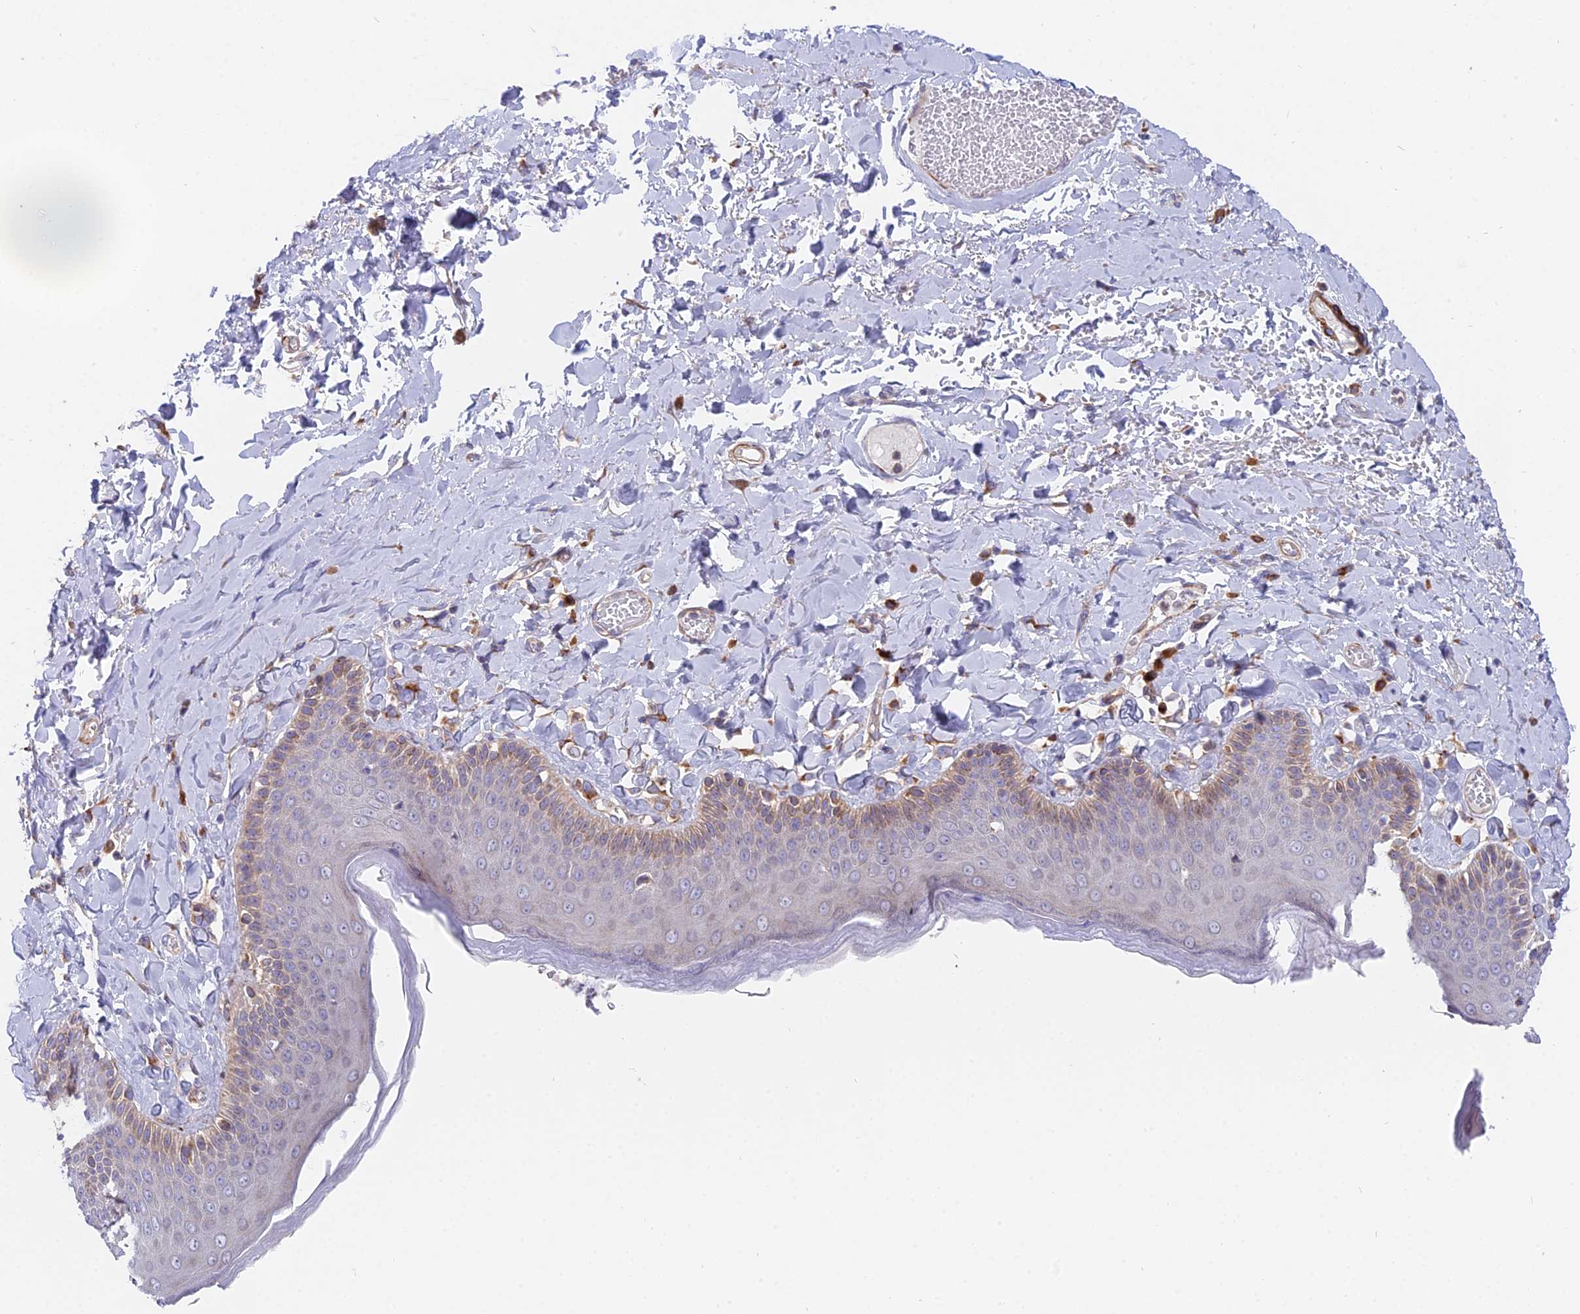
{"staining": {"intensity": "strong", "quantity": "<25%", "location": "cytoplasmic/membranous"}, "tissue": "skin", "cell_type": "Epidermal cells", "image_type": "normal", "snomed": [{"axis": "morphology", "description": "Normal tissue, NOS"}, {"axis": "topography", "description": "Anal"}], "caption": "Benign skin shows strong cytoplasmic/membranous expression in approximately <25% of epidermal cells.", "gene": "TBC1D20", "patient": {"sex": "male", "age": 69}}